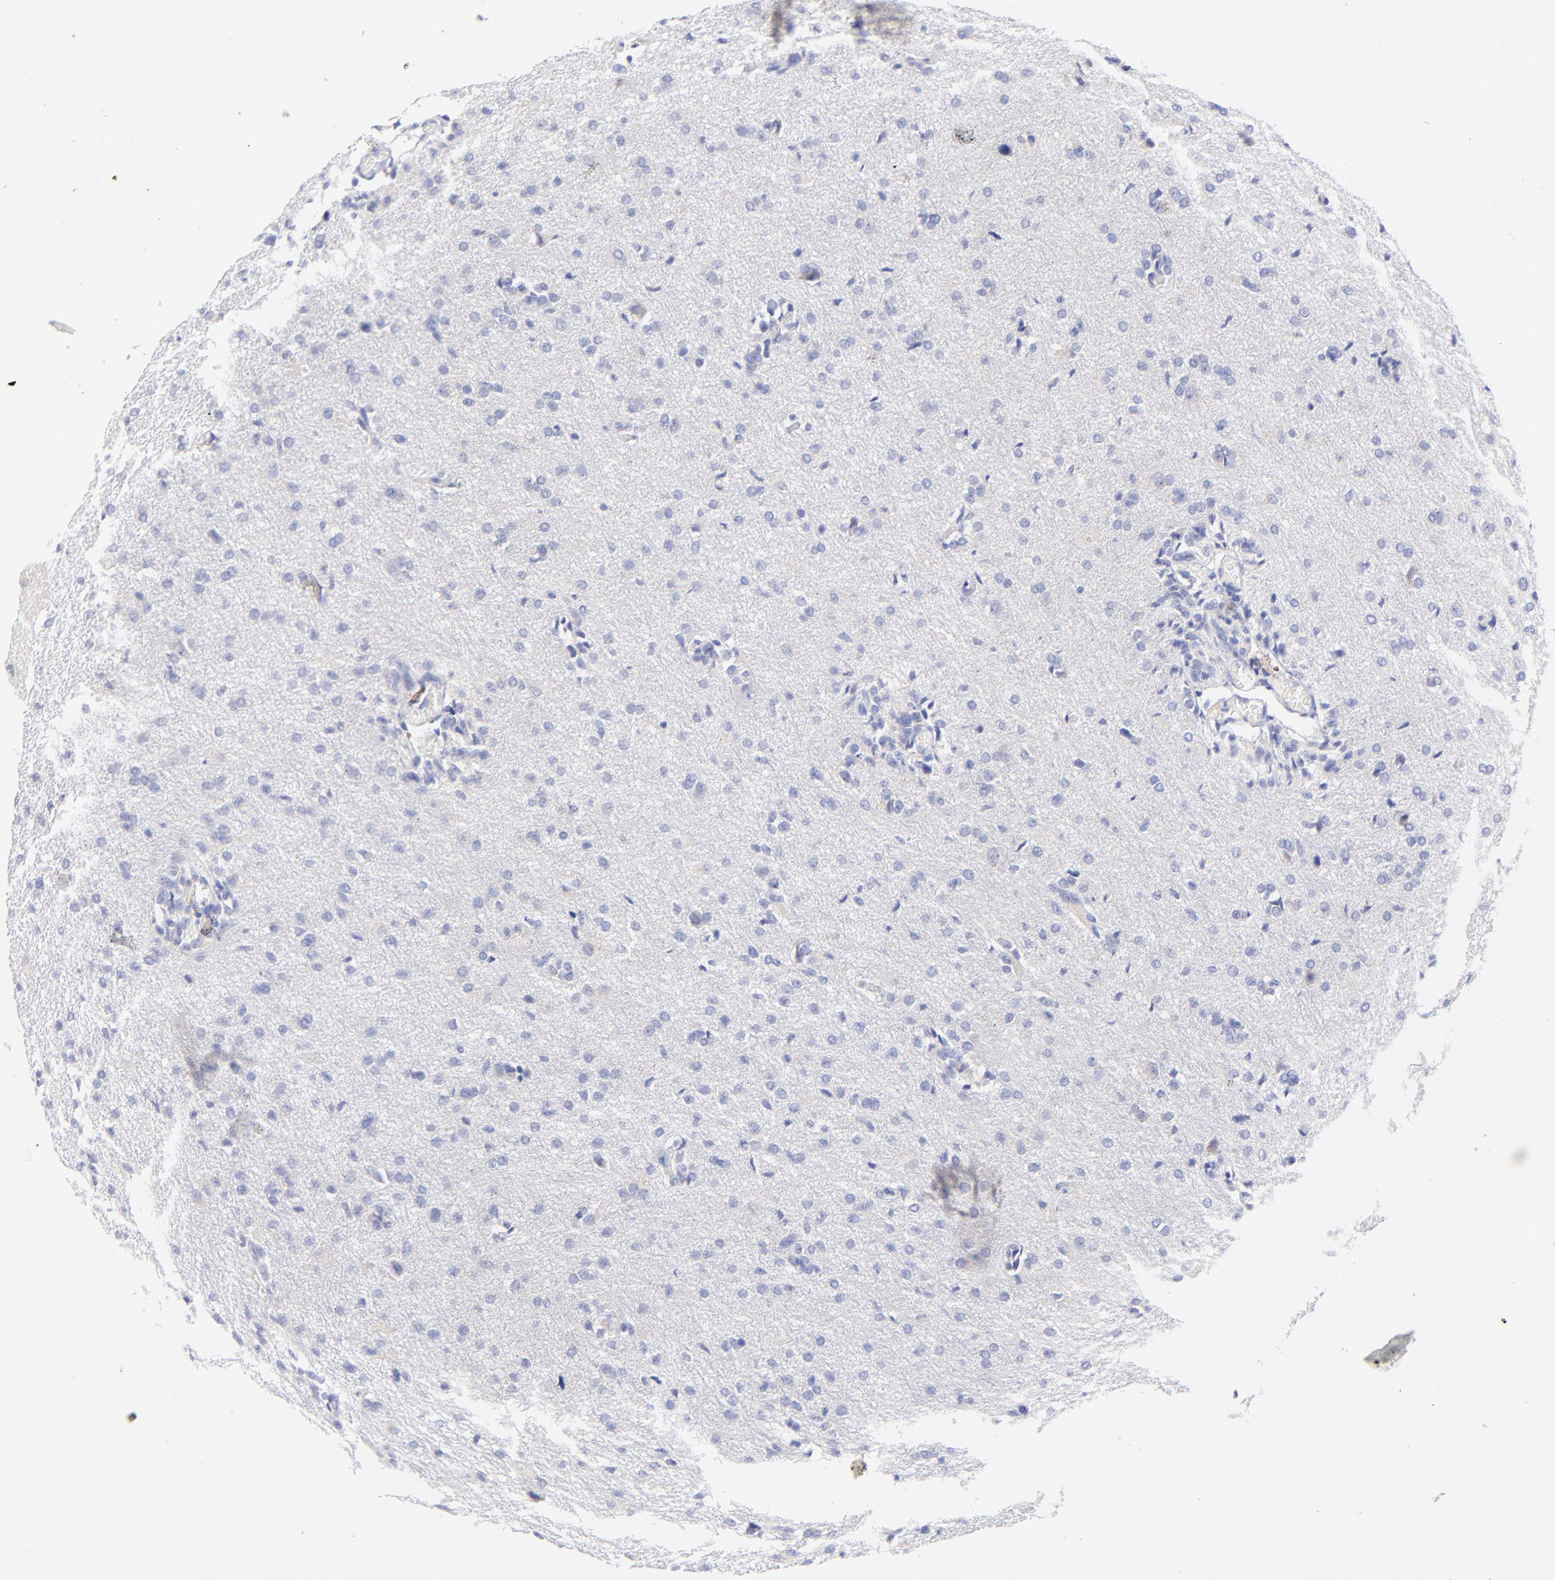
{"staining": {"intensity": "negative", "quantity": "none", "location": "none"}, "tissue": "glioma", "cell_type": "Tumor cells", "image_type": "cancer", "snomed": [{"axis": "morphology", "description": "Glioma, malignant, High grade"}, {"axis": "topography", "description": "Brain"}], "caption": "The histopathology image demonstrates no significant staining in tumor cells of glioma.", "gene": "EBP", "patient": {"sex": "male", "age": 68}}